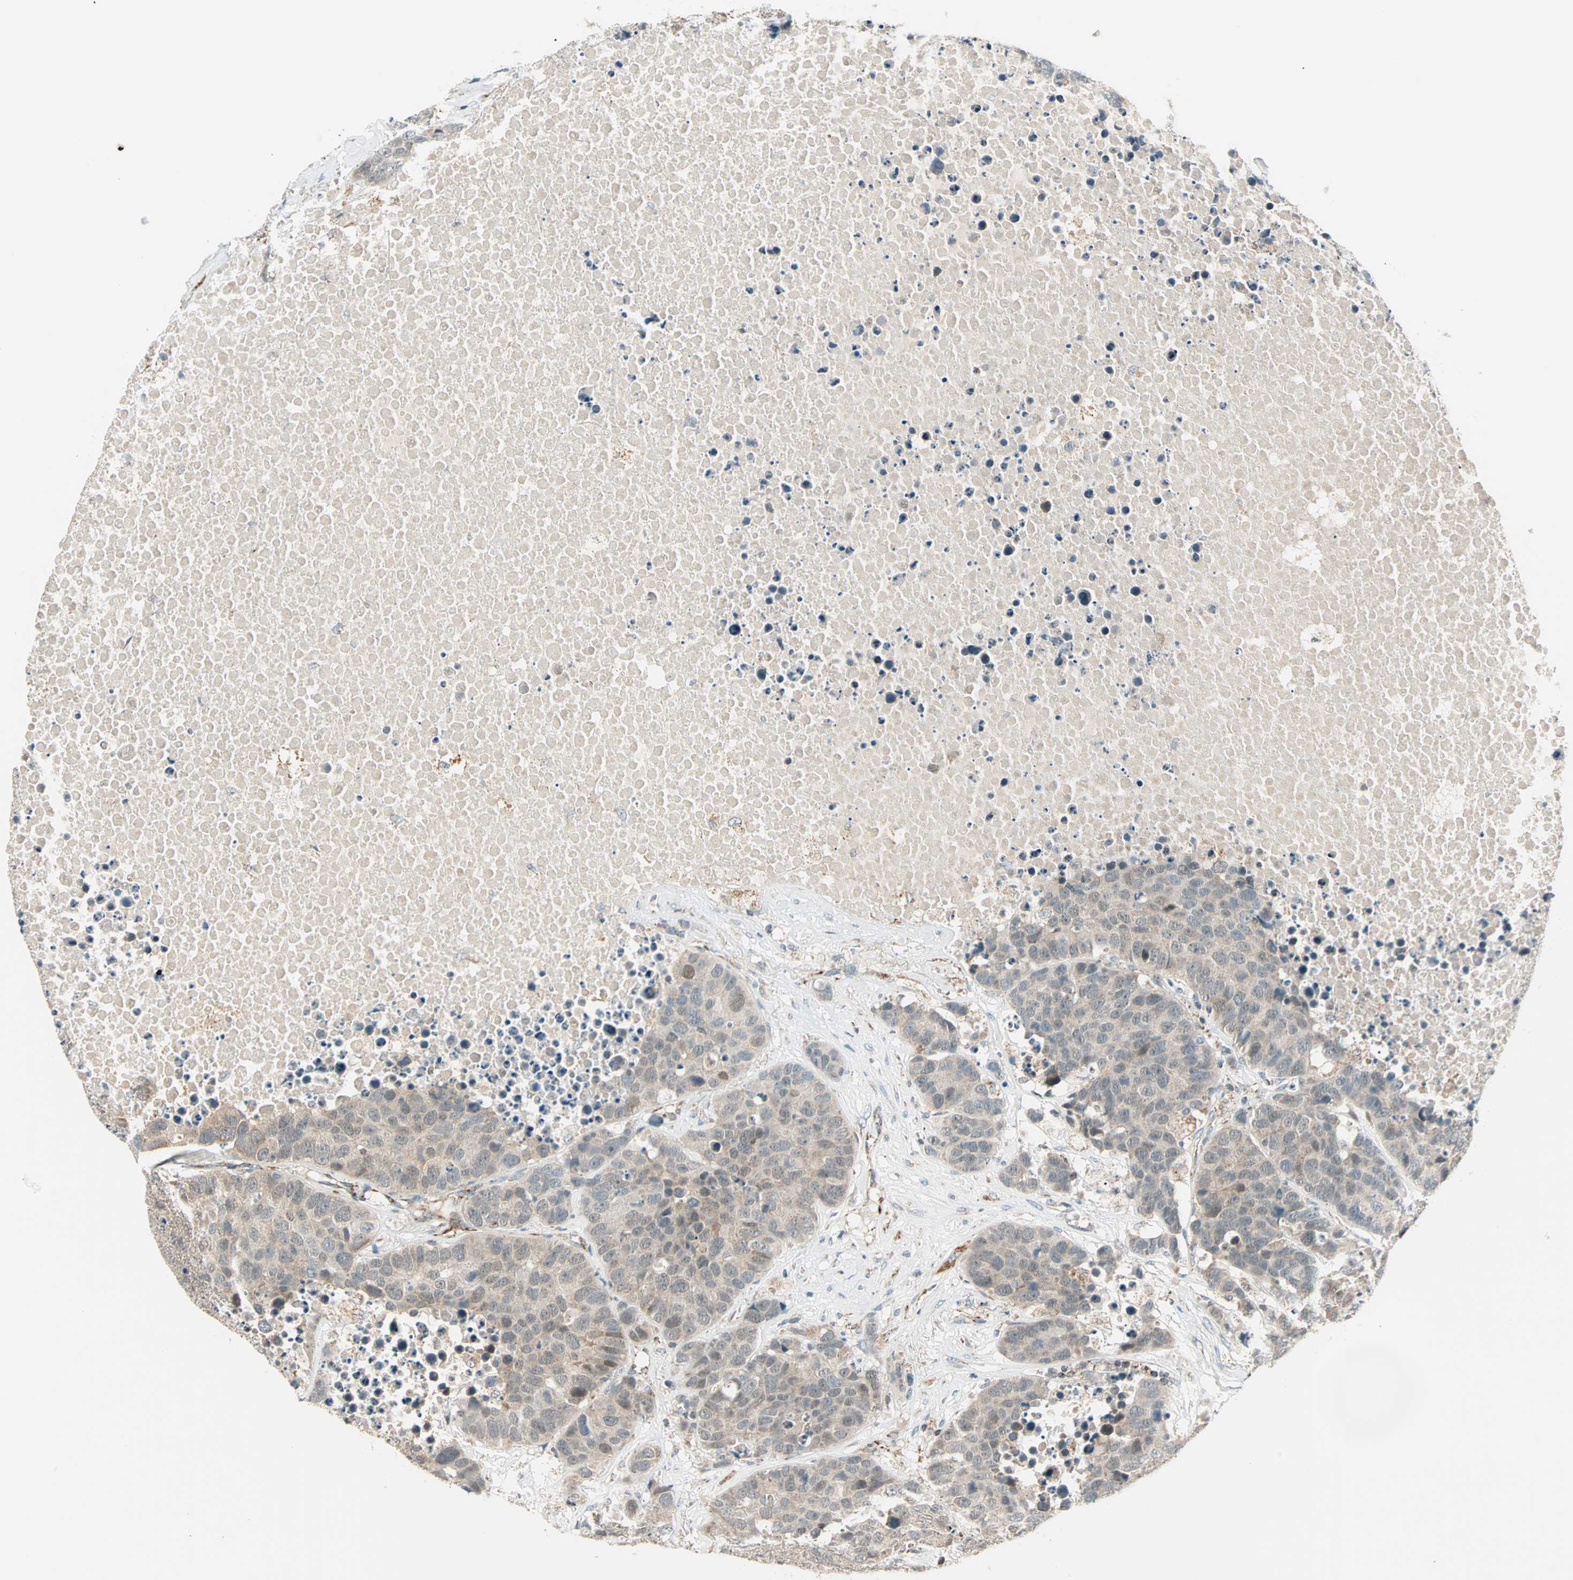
{"staining": {"intensity": "weak", "quantity": "<25%", "location": "cytoplasmic/membranous"}, "tissue": "carcinoid", "cell_type": "Tumor cells", "image_type": "cancer", "snomed": [{"axis": "morphology", "description": "Carcinoid, malignant, NOS"}, {"axis": "topography", "description": "Lung"}], "caption": "DAB (3,3'-diaminobenzidine) immunohistochemical staining of human carcinoid shows no significant positivity in tumor cells. (DAB immunohistochemistry with hematoxylin counter stain).", "gene": "SPRY4", "patient": {"sex": "male", "age": 60}}